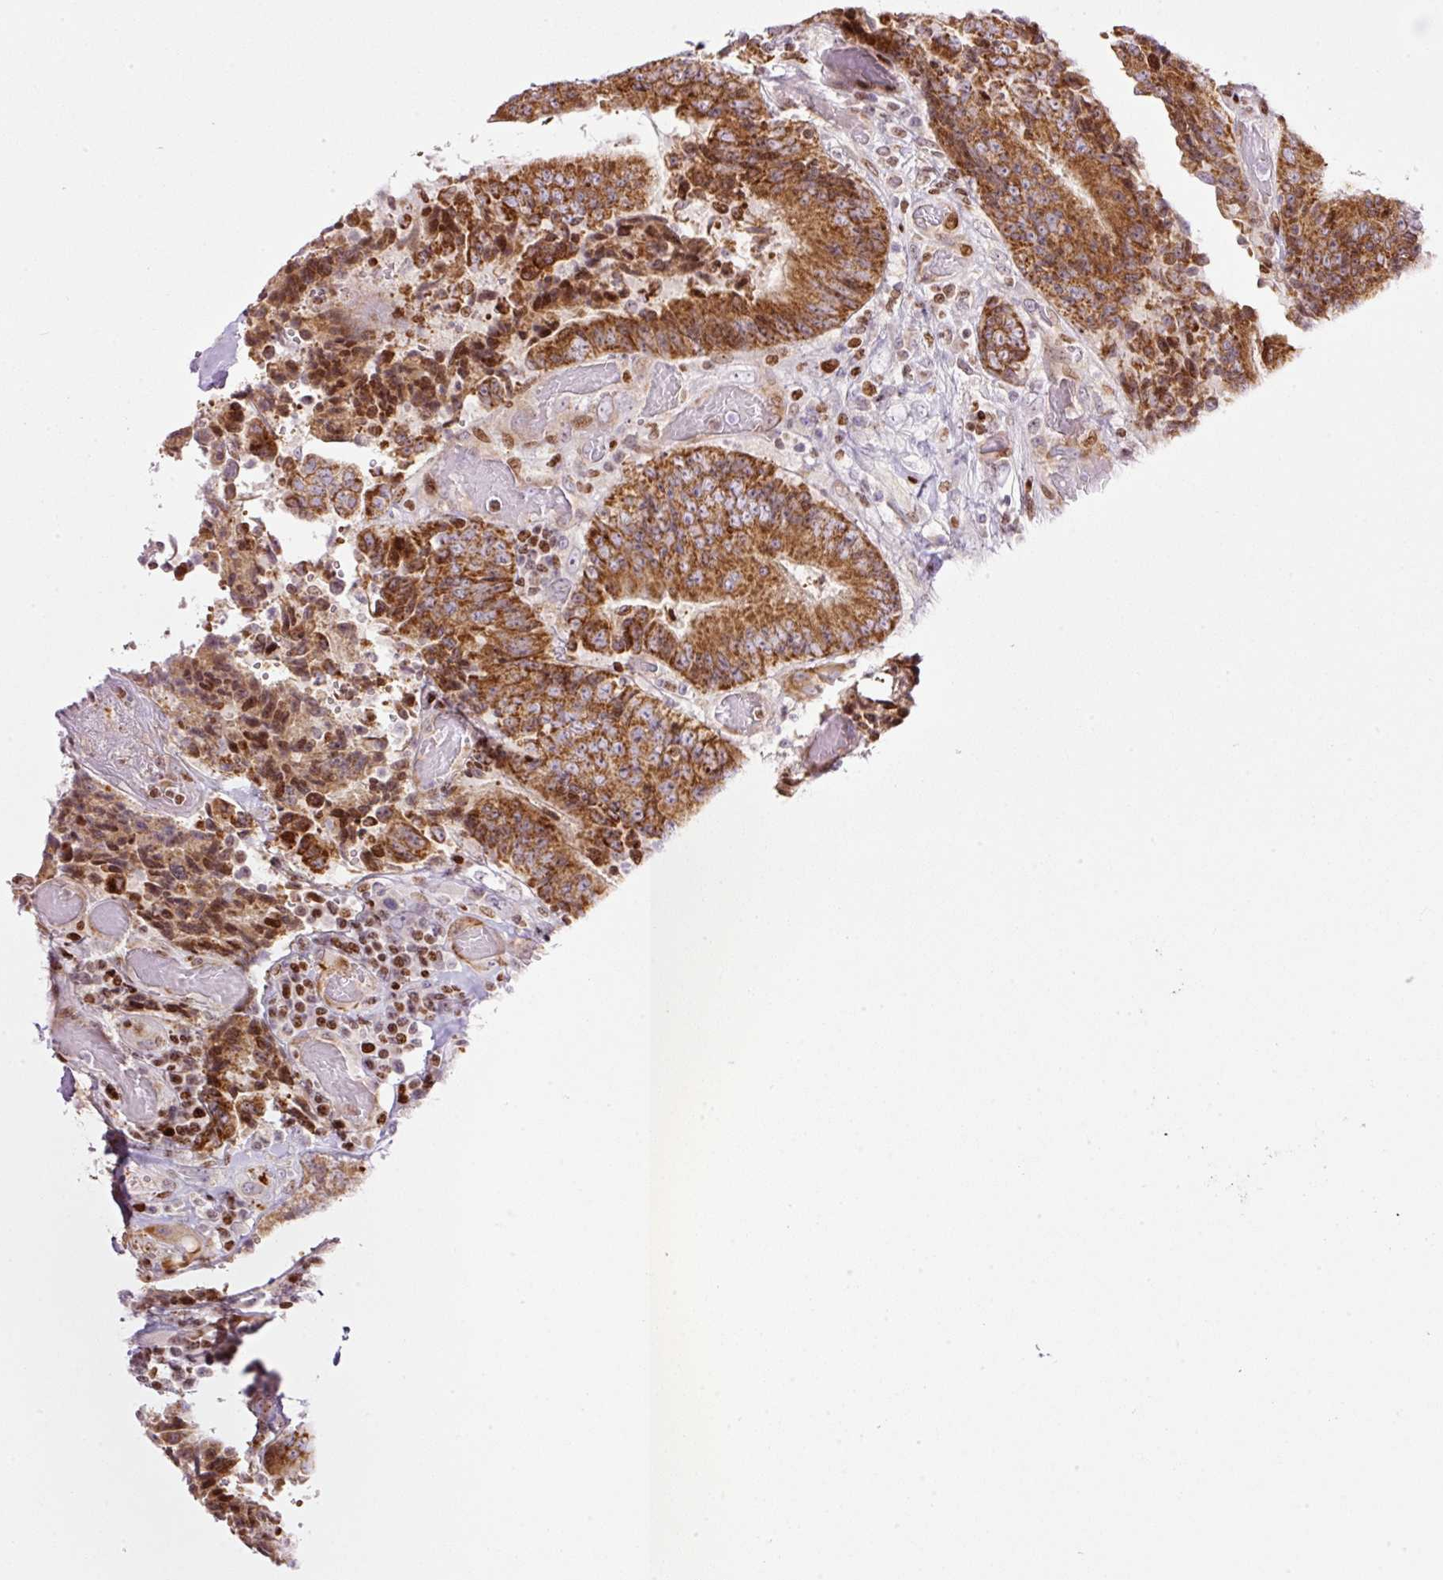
{"staining": {"intensity": "strong", "quantity": ">75%", "location": "cytoplasmic/membranous"}, "tissue": "colorectal cancer", "cell_type": "Tumor cells", "image_type": "cancer", "snomed": [{"axis": "morphology", "description": "Adenocarcinoma, NOS"}, {"axis": "topography", "description": "Rectum"}], "caption": "Protein expression analysis of adenocarcinoma (colorectal) exhibits strong cytoplasmic/membranous staining in about >75% of tumor cells. (brown staining indicates protein expression, while blue staining denotes nuclei).", "gene": "TMEM8B", "patient": {"sex": "male", "age": 72}}